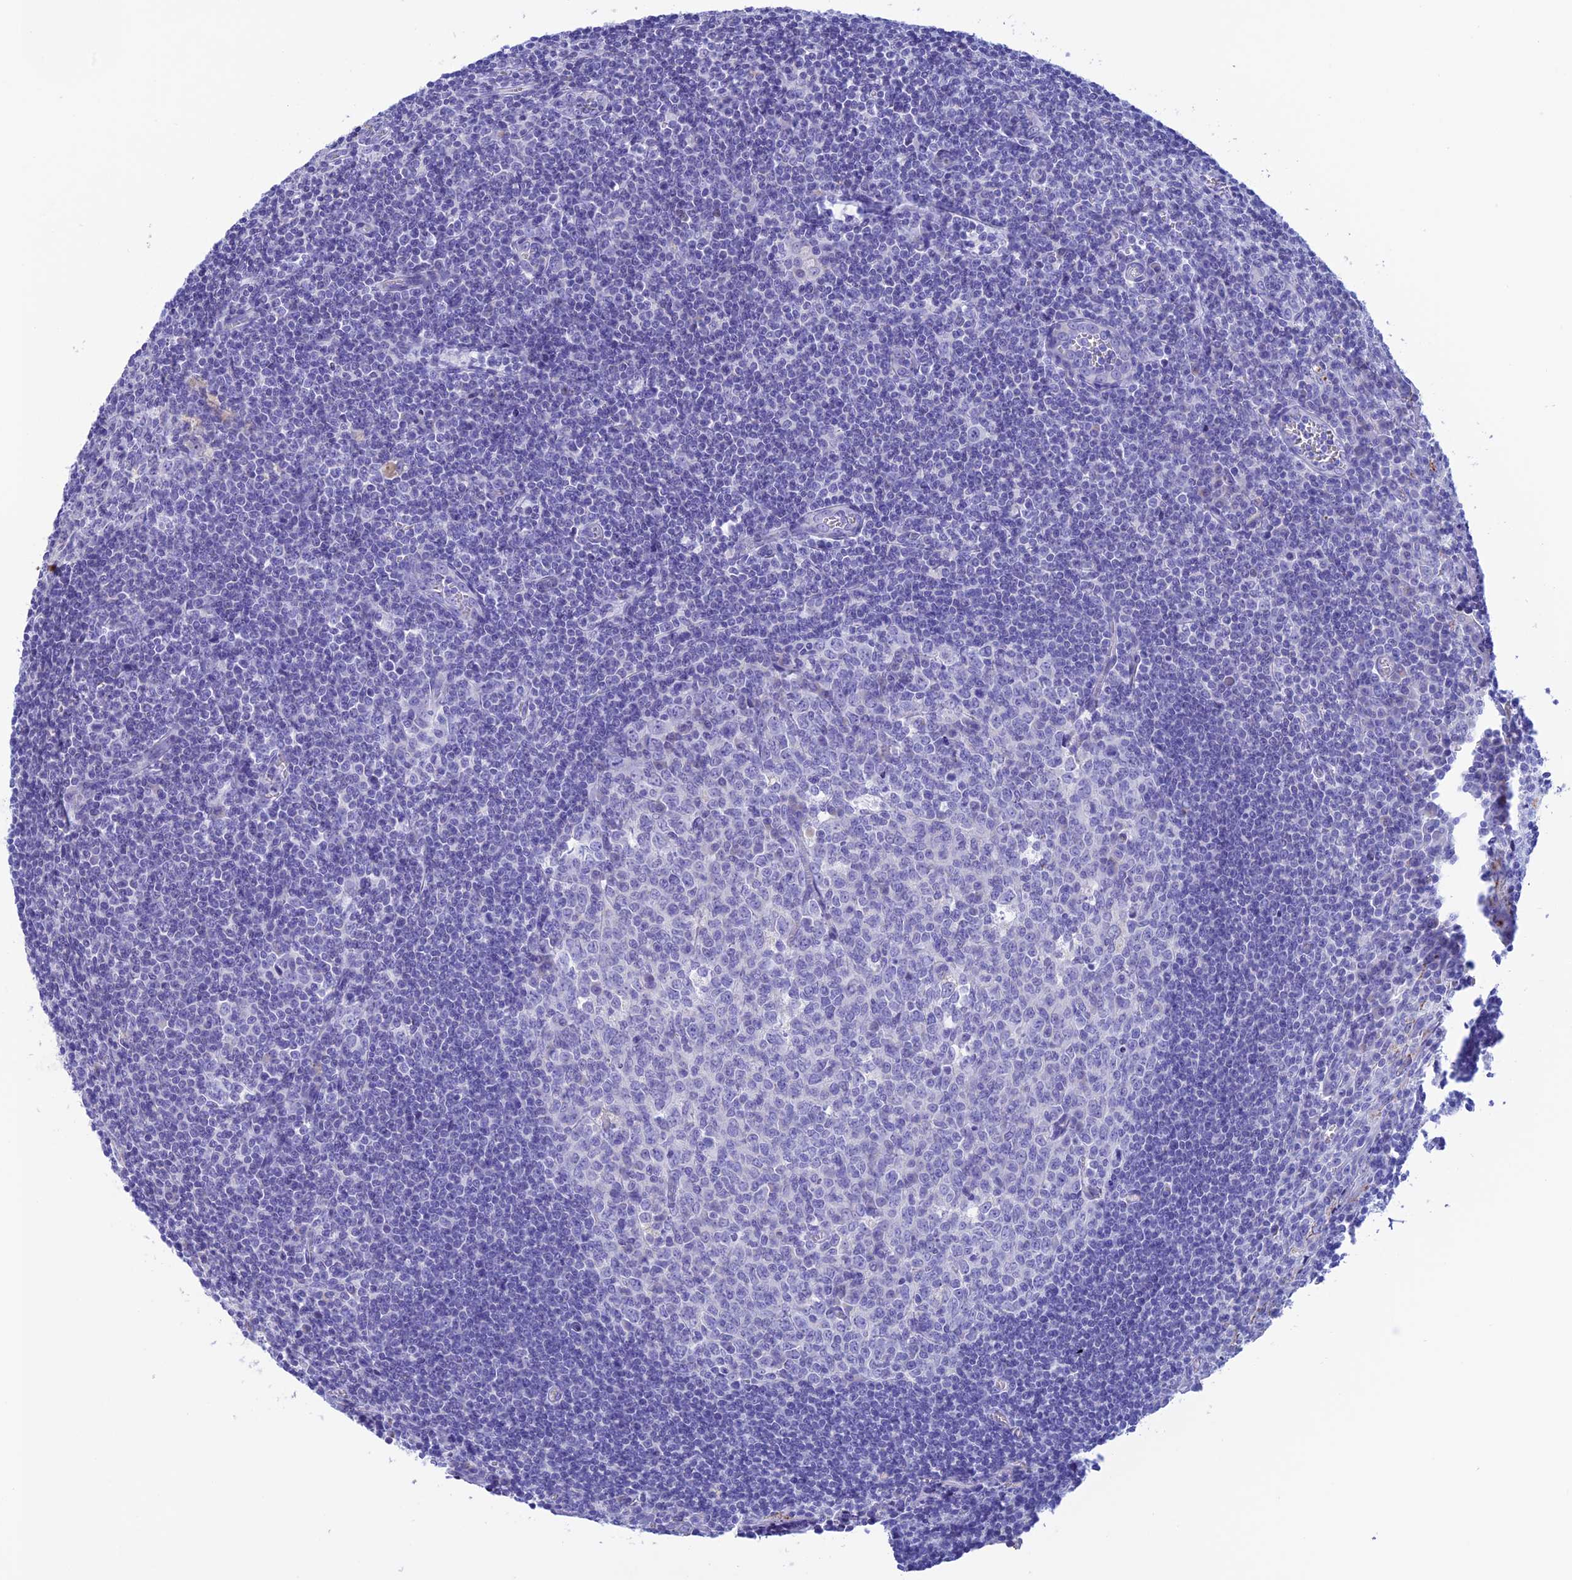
{"staining": {"intensity": "negative", "quantity": "none", "location": "none"}, "tissue": "tonsil", "cell_type": "Germinal center cells", "image_type": "normal", "snomed": [{"axis": "morphology", "description": "Normal tissue, NOS"}, {"axis": "topography", "description": "Tonsil"}], "caption": "Immunohistochemical staining of normal human tonsil shows no significant expression in germinal center cells. (IHC, brightfield microscopy, high magnification).", "gene": "NXPE4", "patient": {"sex": "male", "age": 27}}